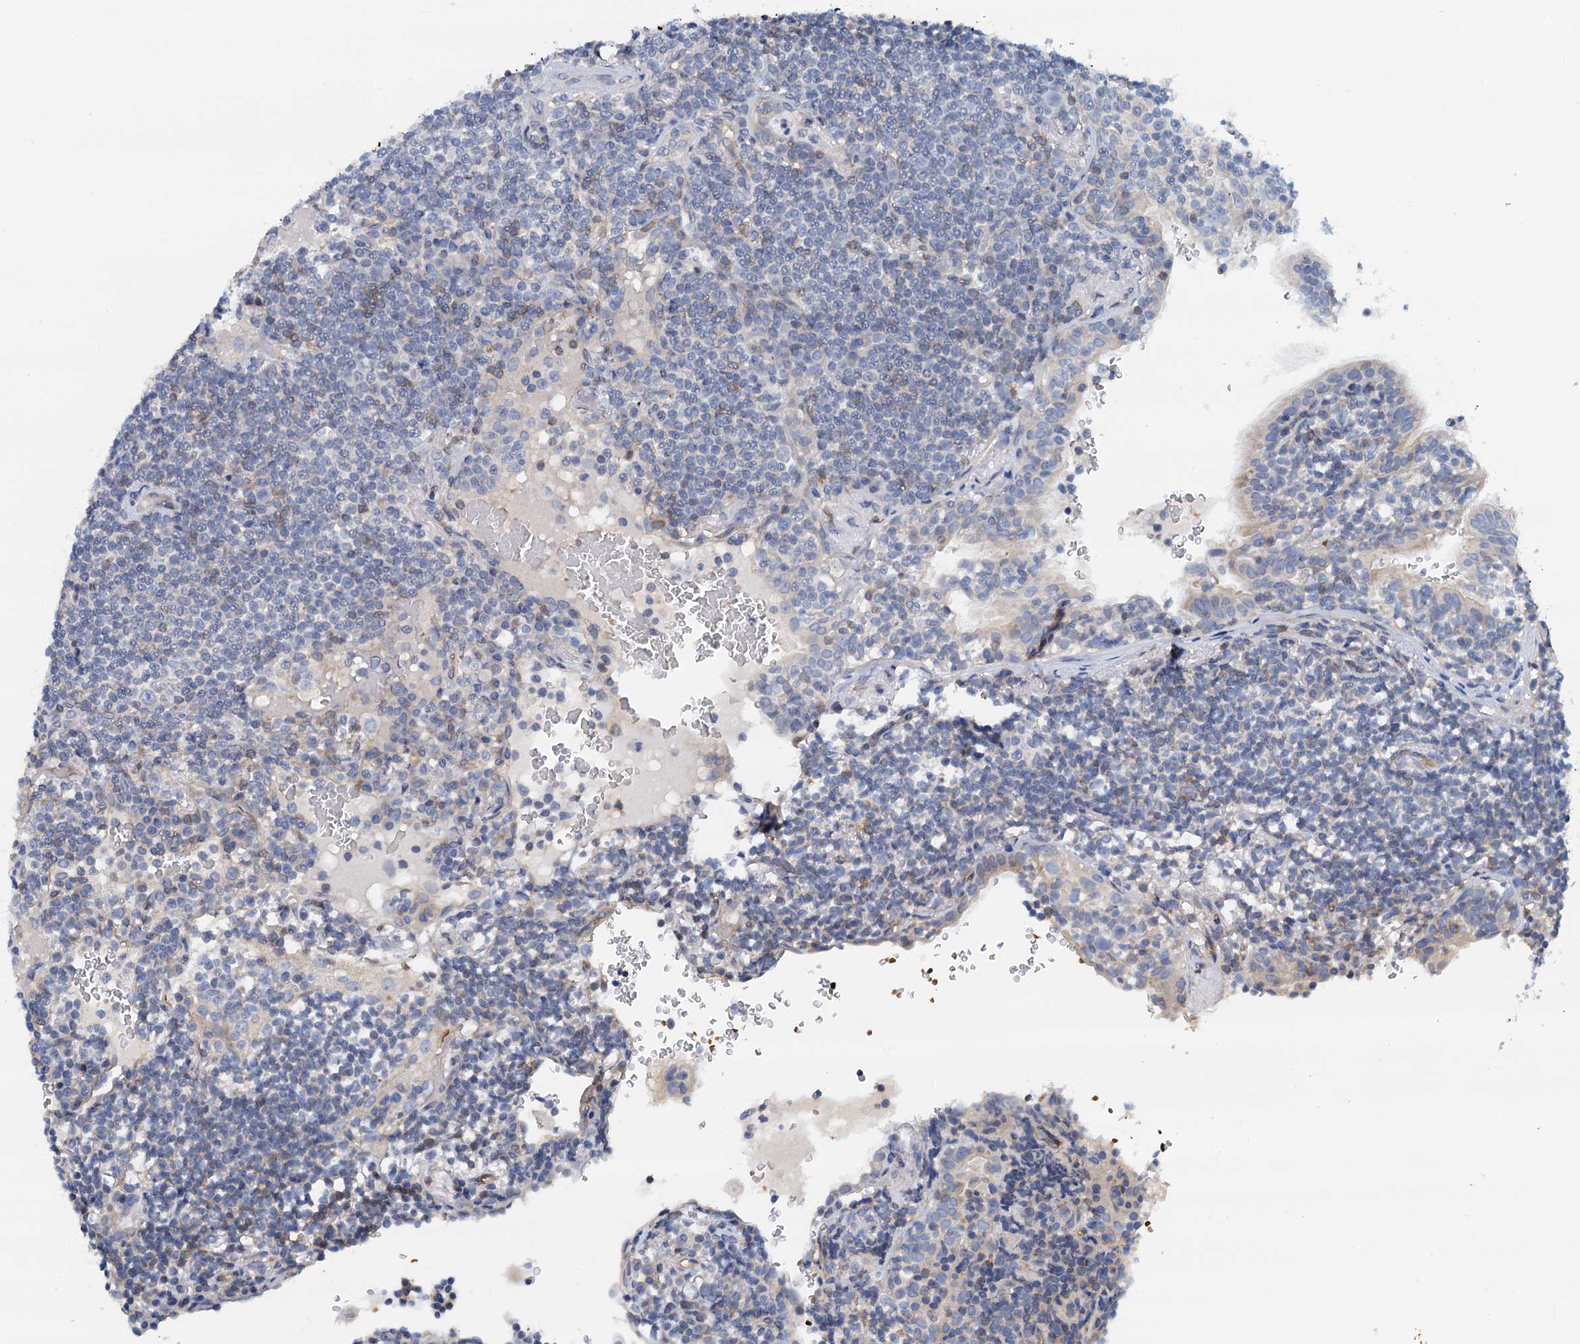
{"staining": {"intensity": "negative", "quantity": "none", "location": "none"}, "tissue": "lymphoma", "cell_type": "Tumor cells", "image_type": "cancer", "snomed": [{"axis": "morphology", "description": "Malignant lymphoma, non-Hodgkin's type, Low grade"}, {"axis": "topography", "description": "Lung"}], "caption": "High magnification brightfield microscopy of low-grade malignant lymphoma, non-Hodgkin's type stained with DAB (brown) and counterstained with hematoxylin (blue): tumor cells show no significant positivity.", "gene": "ROGDI", "patient": {"sex": "female", "age": 71}}